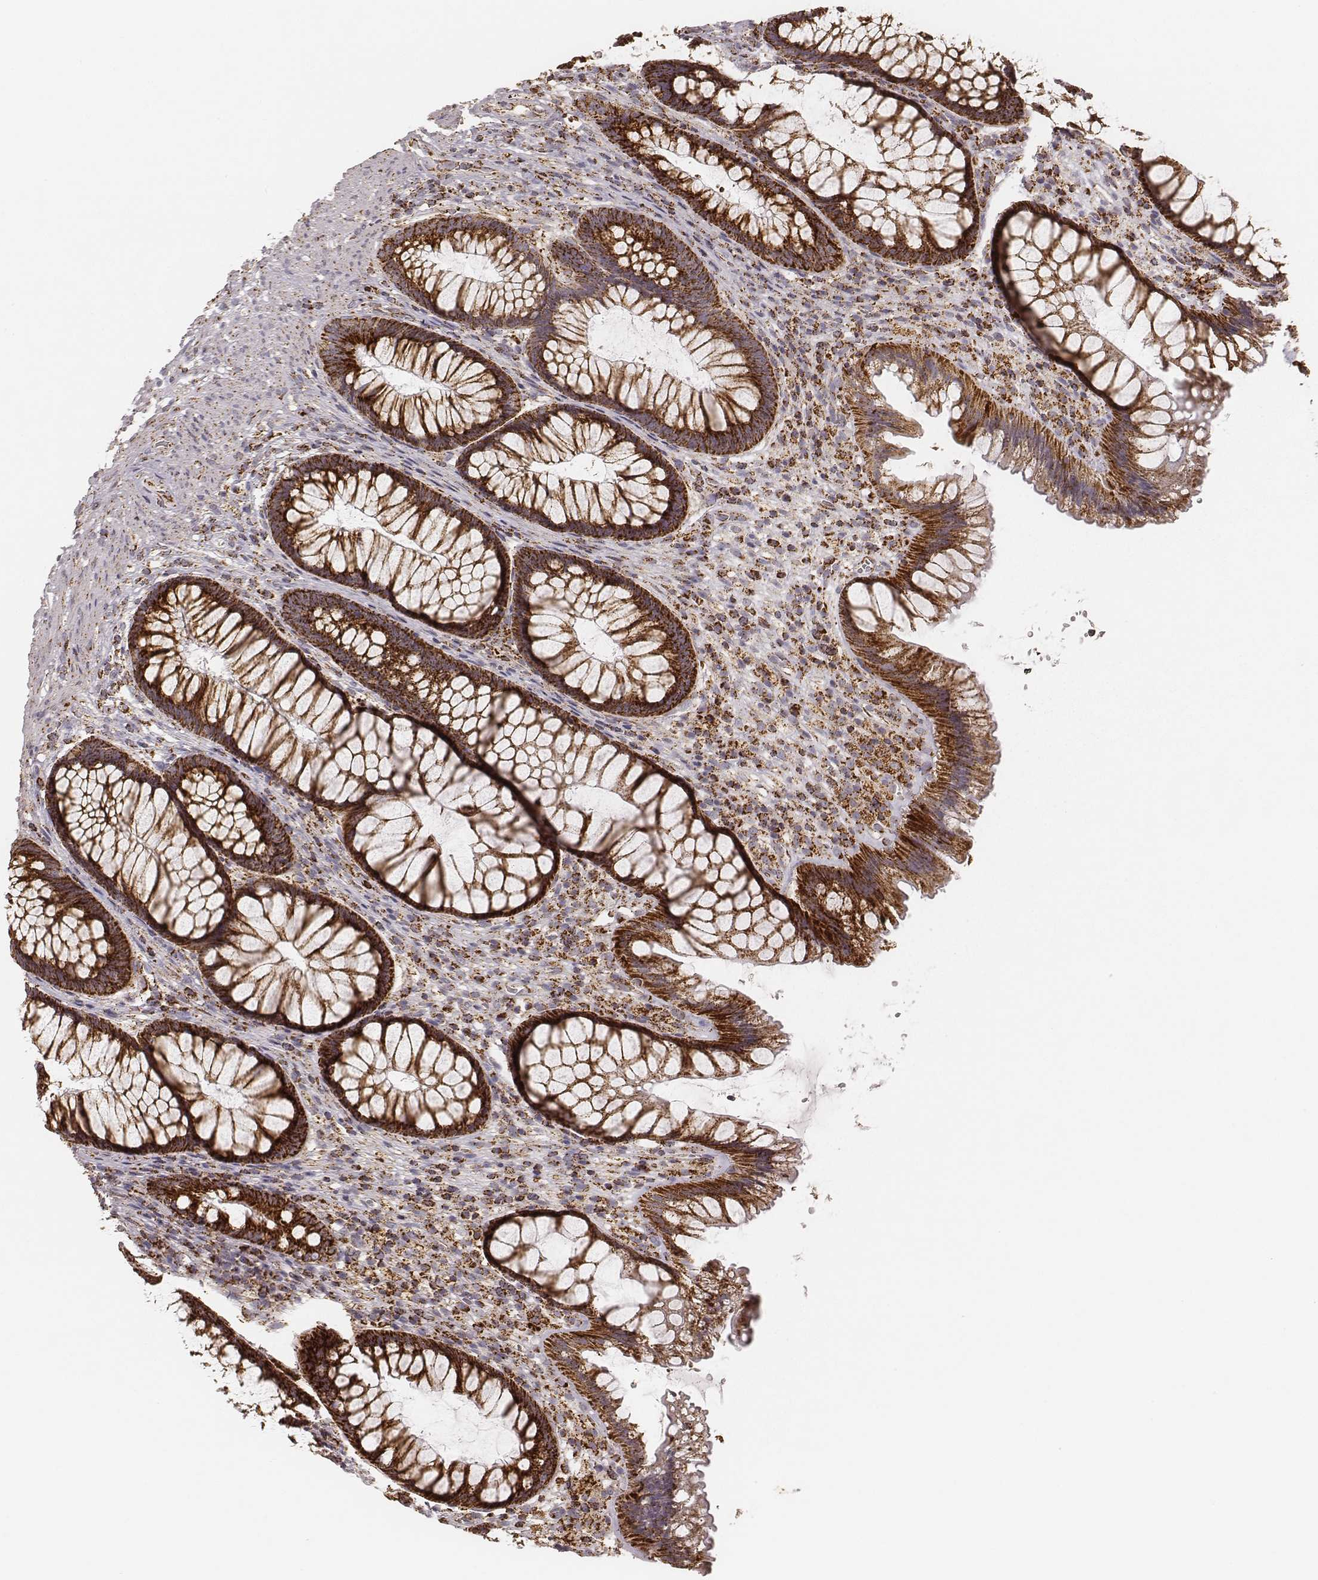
{"staining": {"intensity": "strong", "quantity": ">75%", "location": "cytoplasmic/membranous"}, "tissue": "rectum", "cell_type": "Glandular cells", "image_type": "normal", "snomed": [{"axis": "morphology", "description": "Normal tissue, NOS"}, {"axis": "topography", "description": "Smooth muscle"}, {"axis": "topography", "description": "Rectum"}], "caption": "Immunohistochemical staining of benign human rectum shows high levels of strong cytoplasmic/membranous staining in about >75% of glandular cells. (Brightfield microscopy of DAB IHC at high magnification).", "gene": "CS", "patient": {"sex": "male", "age": 53}}